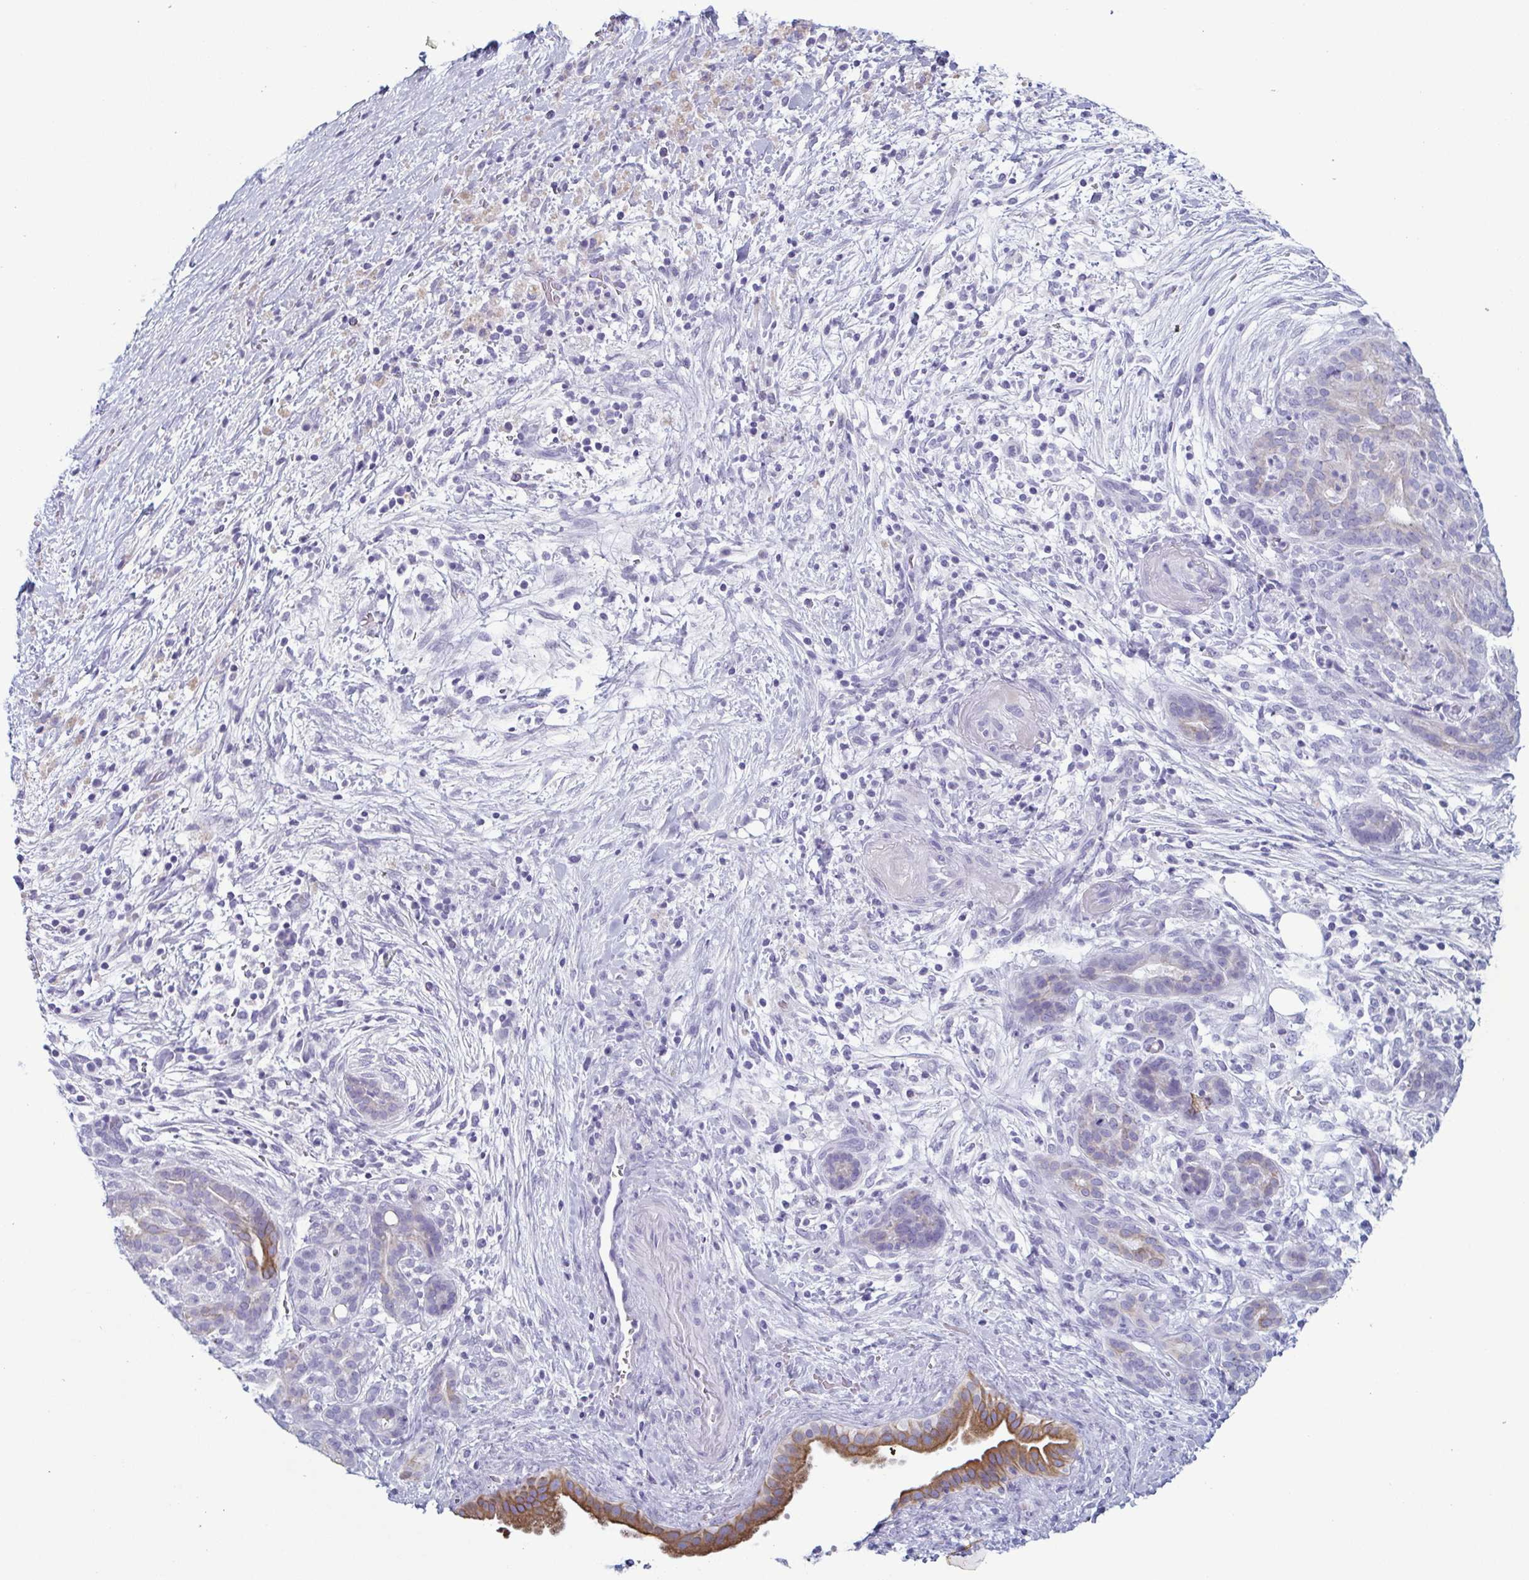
{"staining": {"intensity": "moderate", "quantity": "<25%", "location": "cytoplasmic/membranous"}, "tissue": "pancreatic cancer", "cell_type": "Tumor cells", "image_type": "cancer", "snomed": [{"axis": "morphology", "description": "Adenocarcinoma, NOS"}, {"axis": "topography", "description": "Pancreas"}], "caption": "Immunohistochemical staining of human pancreatic cancer reveals low levels of moderate cytoplasmic/membranous protein staining in approximately <25% of tumor cells.", "gene": "KRT10", "patient": {"sex": "male", "age": 44}}